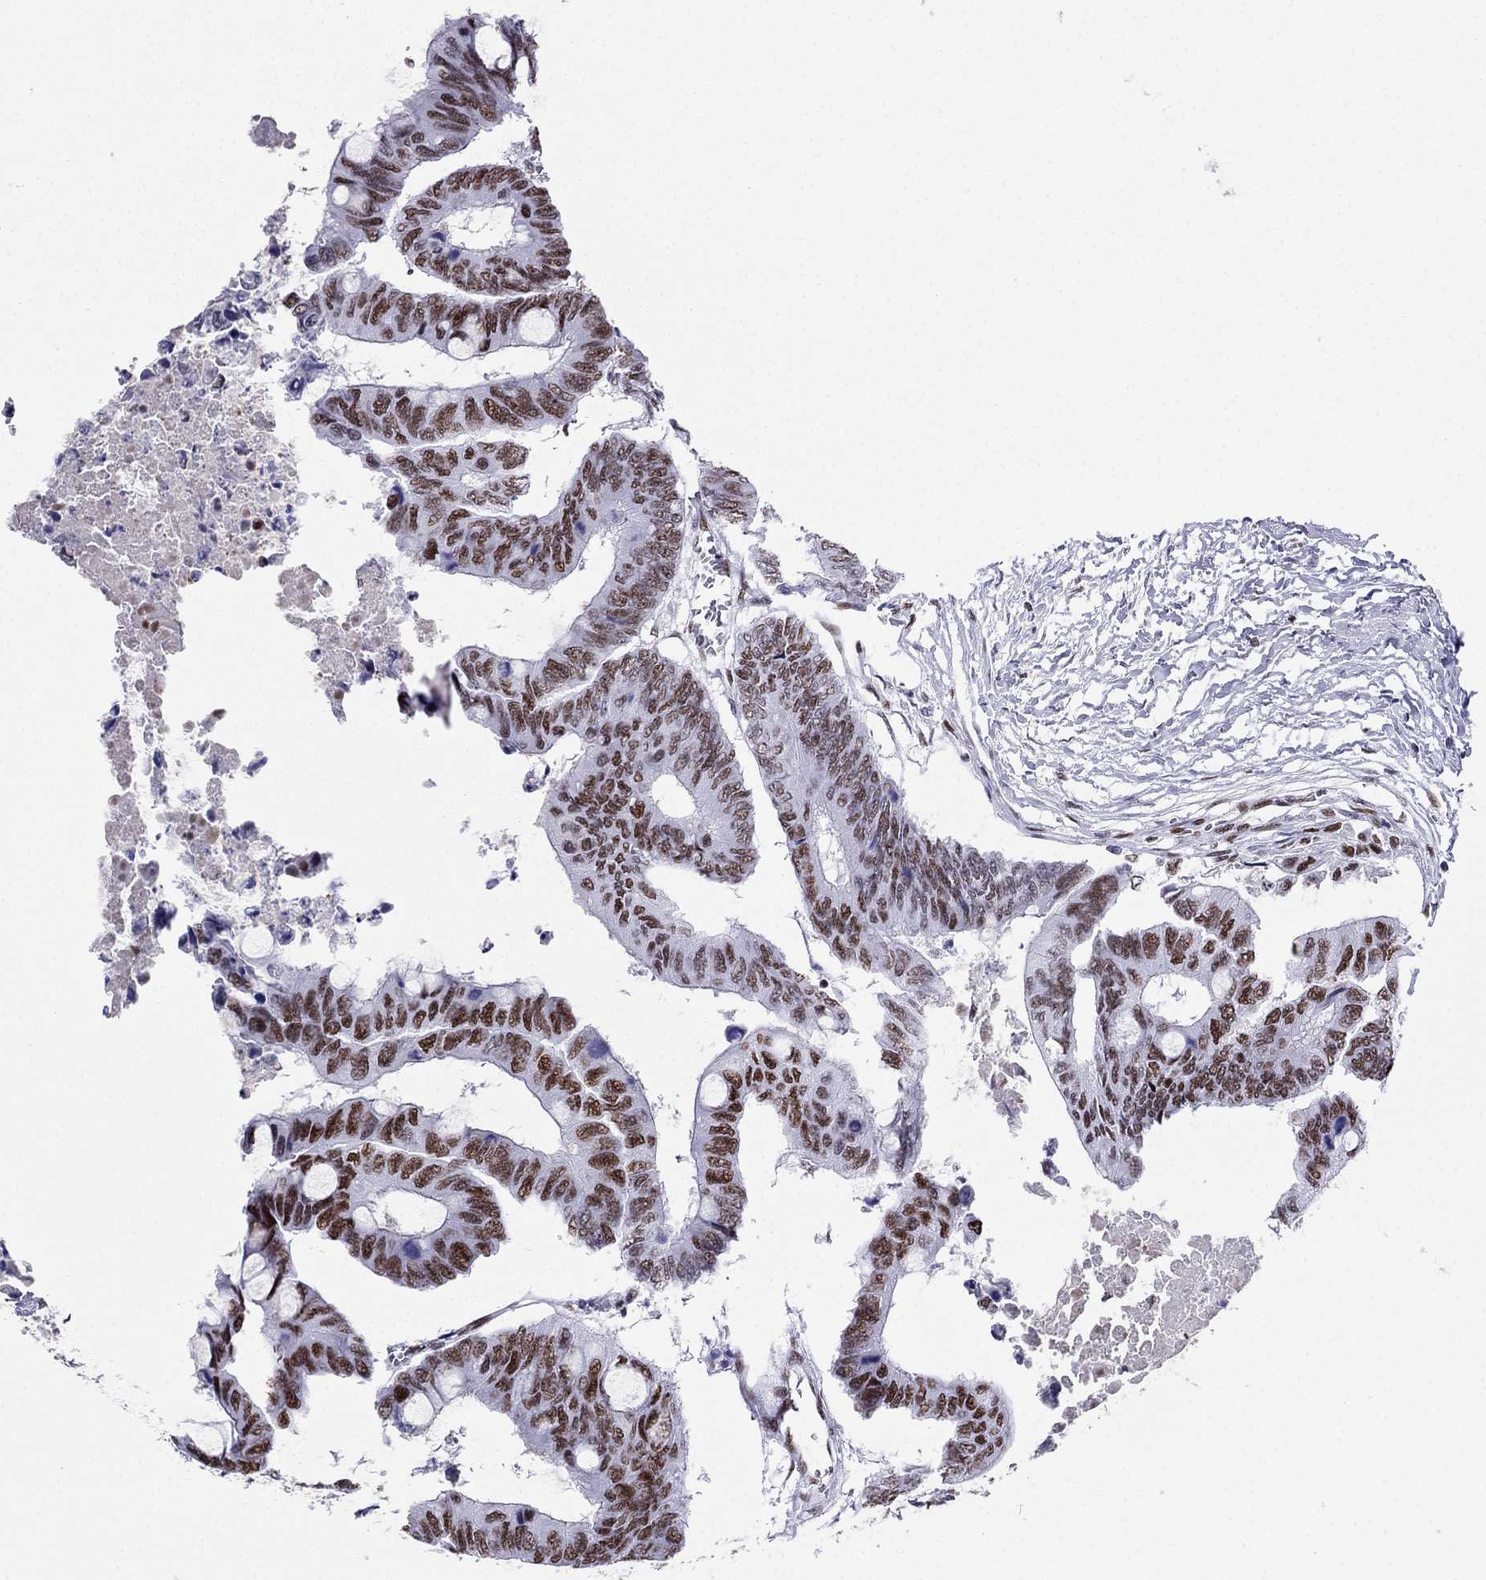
{"staining": {"intensity": "strong", "quantity": ">75%", "location": "nuclear"}, "tissue": "colorectal cancer", "cell_type": "Tumor cells", "image_type": "cancer", "snomed": [{"axis": "morphology", "description": "Normal tissue, NOS"}, {"axis": "morphology", "description": "Adenocarcinoma, NOS"}, {"axis": "topography", "description": "Rectum"}, {"axis": "topography", "description": "Peripheral nerve tissue"}], "caption": "About >75% of tumor cells in colorectal cancer show strong nuclear protein expression as visualized by brown immunohistochemical staining.", "gene": "PPM1G", "patient": {"sex": "male", "age": 92}}